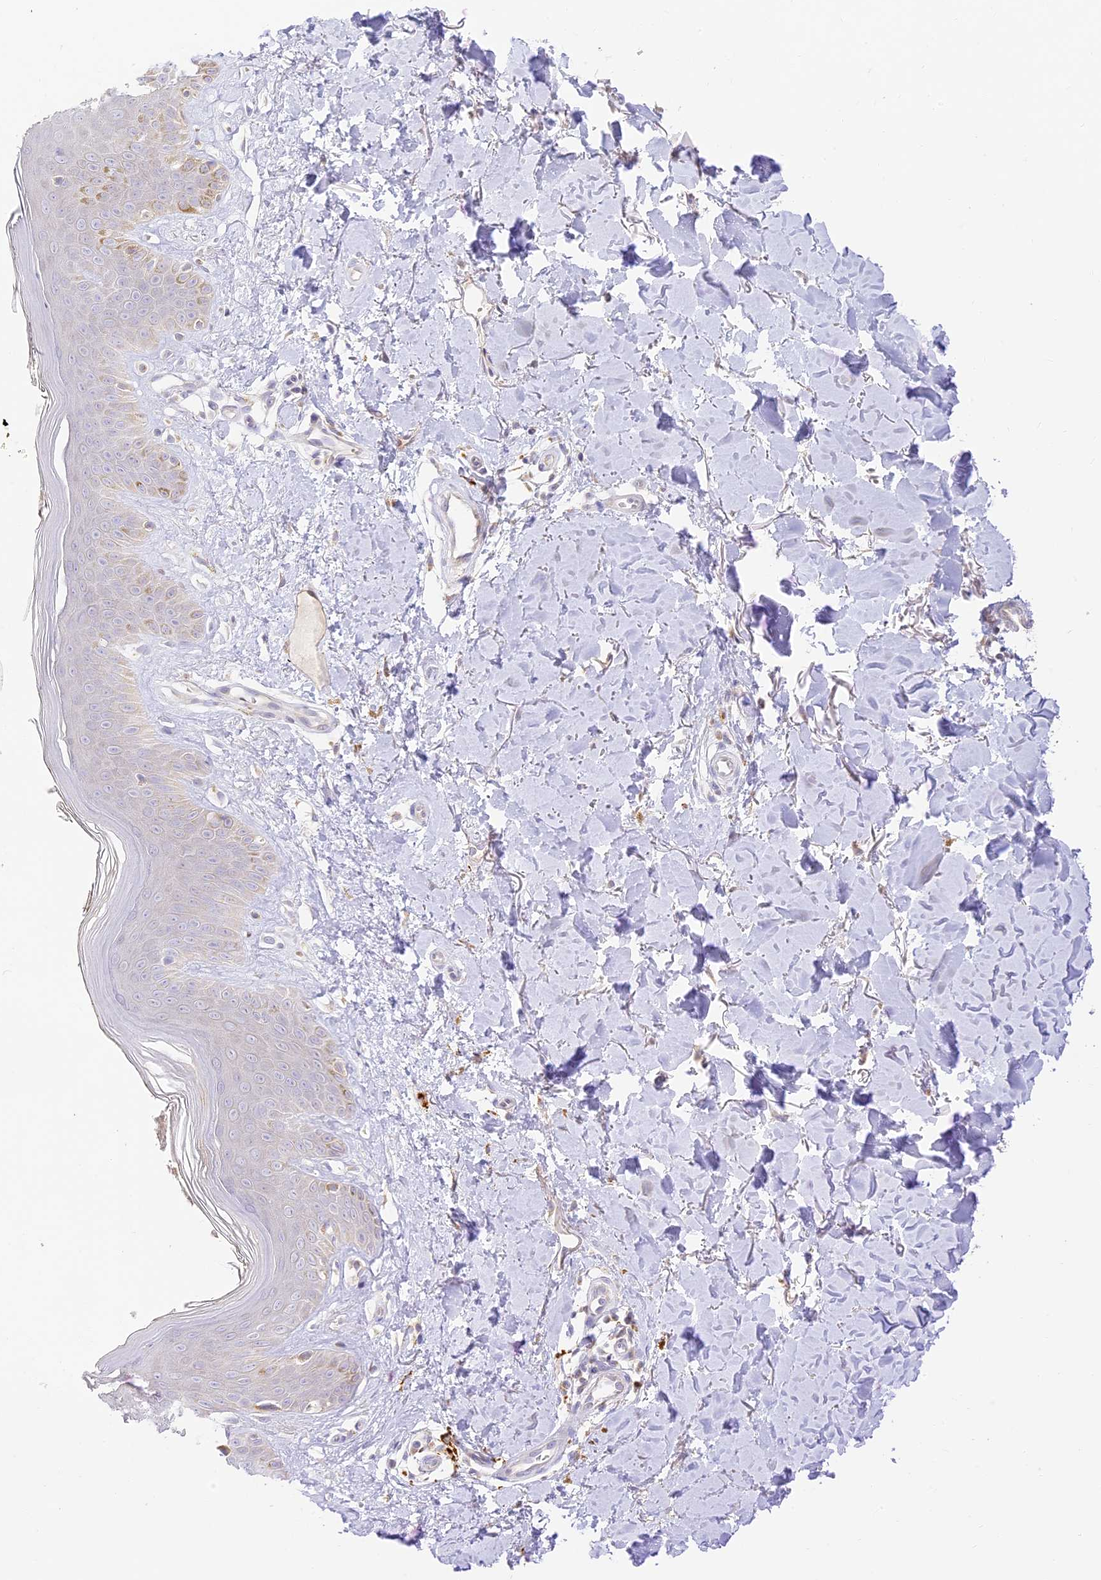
{"staining": {"intensity": "negative", "quantity": "none", "location": "none"}, "tissue": "skin", "cell_type": "Fibroblasts", "image_type": "normal", "snomed": [{"axis": "morphology", "description": "Normal tissue, NOS"}, {"axis": "topography", "description": "Skin"}], "caption": "The IHC image has no significant positivity in fibroblasts of skin.", "gene": "LRRC15", "patient": {"sex": "female", "age": 64}}